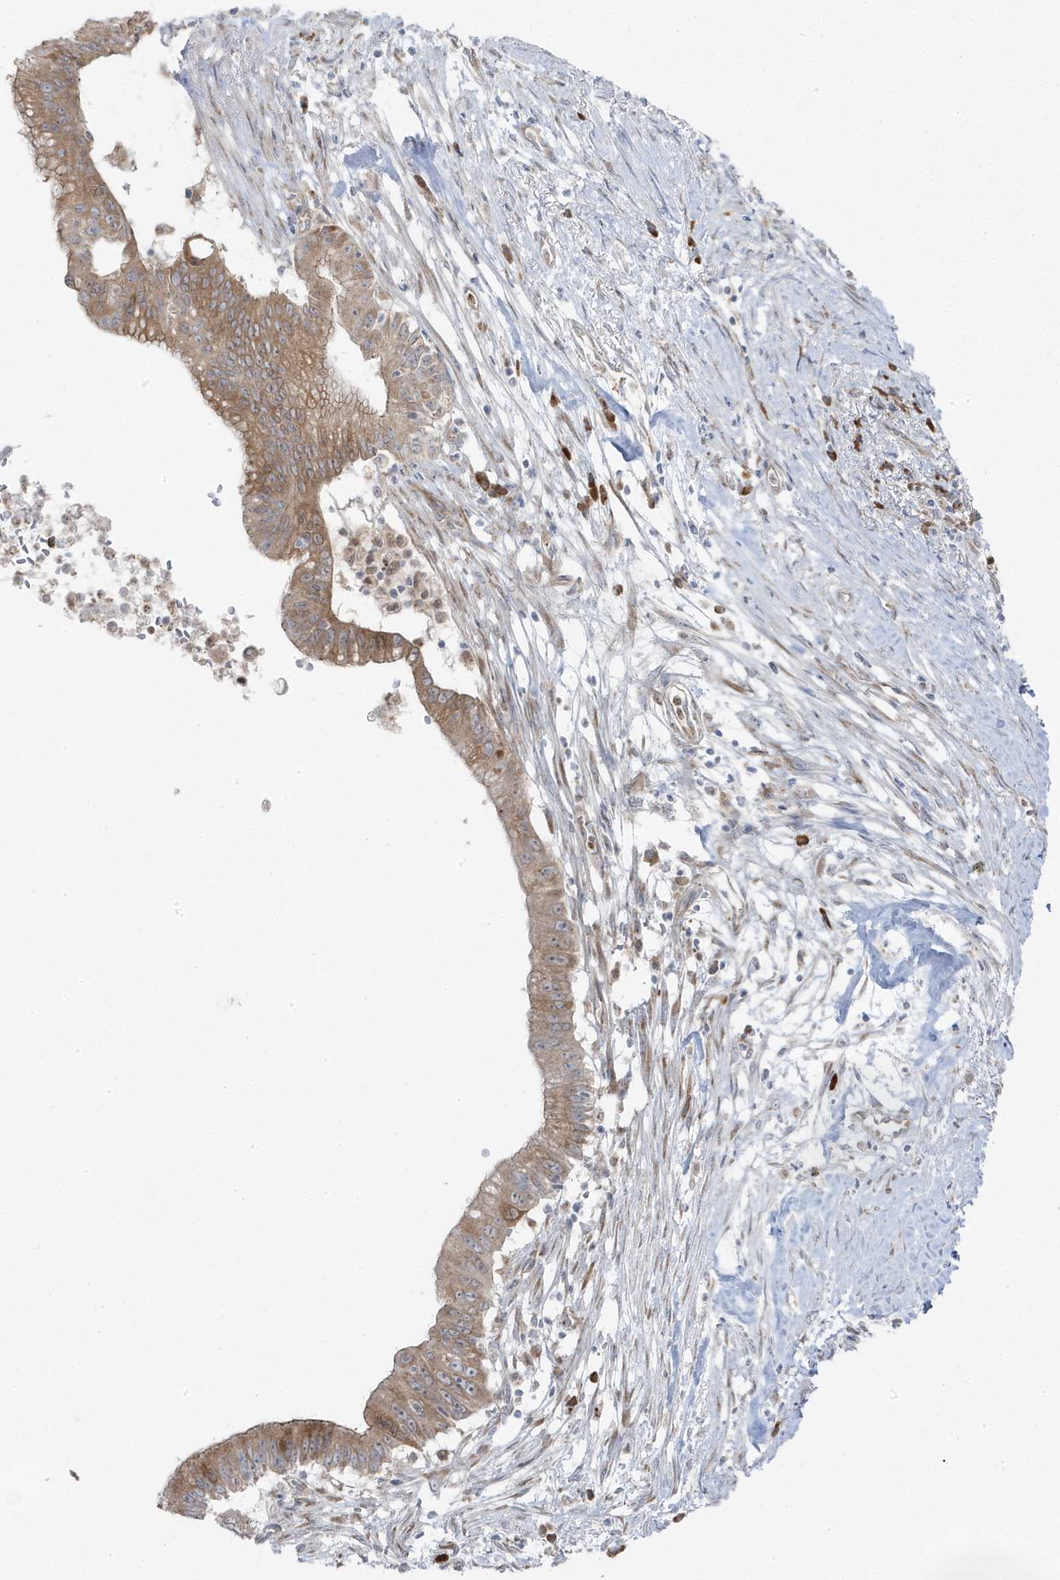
{"staining": {"intensity": "moderate", "quantity": ">75%", "location": "cytoplasmic/membranous"}, "tissue": "pancreatic cancer", "cell_type": "Tumor cells", "image_type": "cancer", "snomed": [{"axis": "morphology", "description": "Adenocarcinoma, NOS"}, {"axis": "topography", "description": "Pancreas"}], "caption": "Immunohistochemical staining of pancreatic cancer (adenocarcinoma) demonstrates moderate cytoplasmic/membranous protein staining in about >75% of tumor cells. (DAB IHC, brown staining for protein, blue staining for nuclei).", "gene": "ZNF654", "patient": {"sex": "male", "age": 68}}